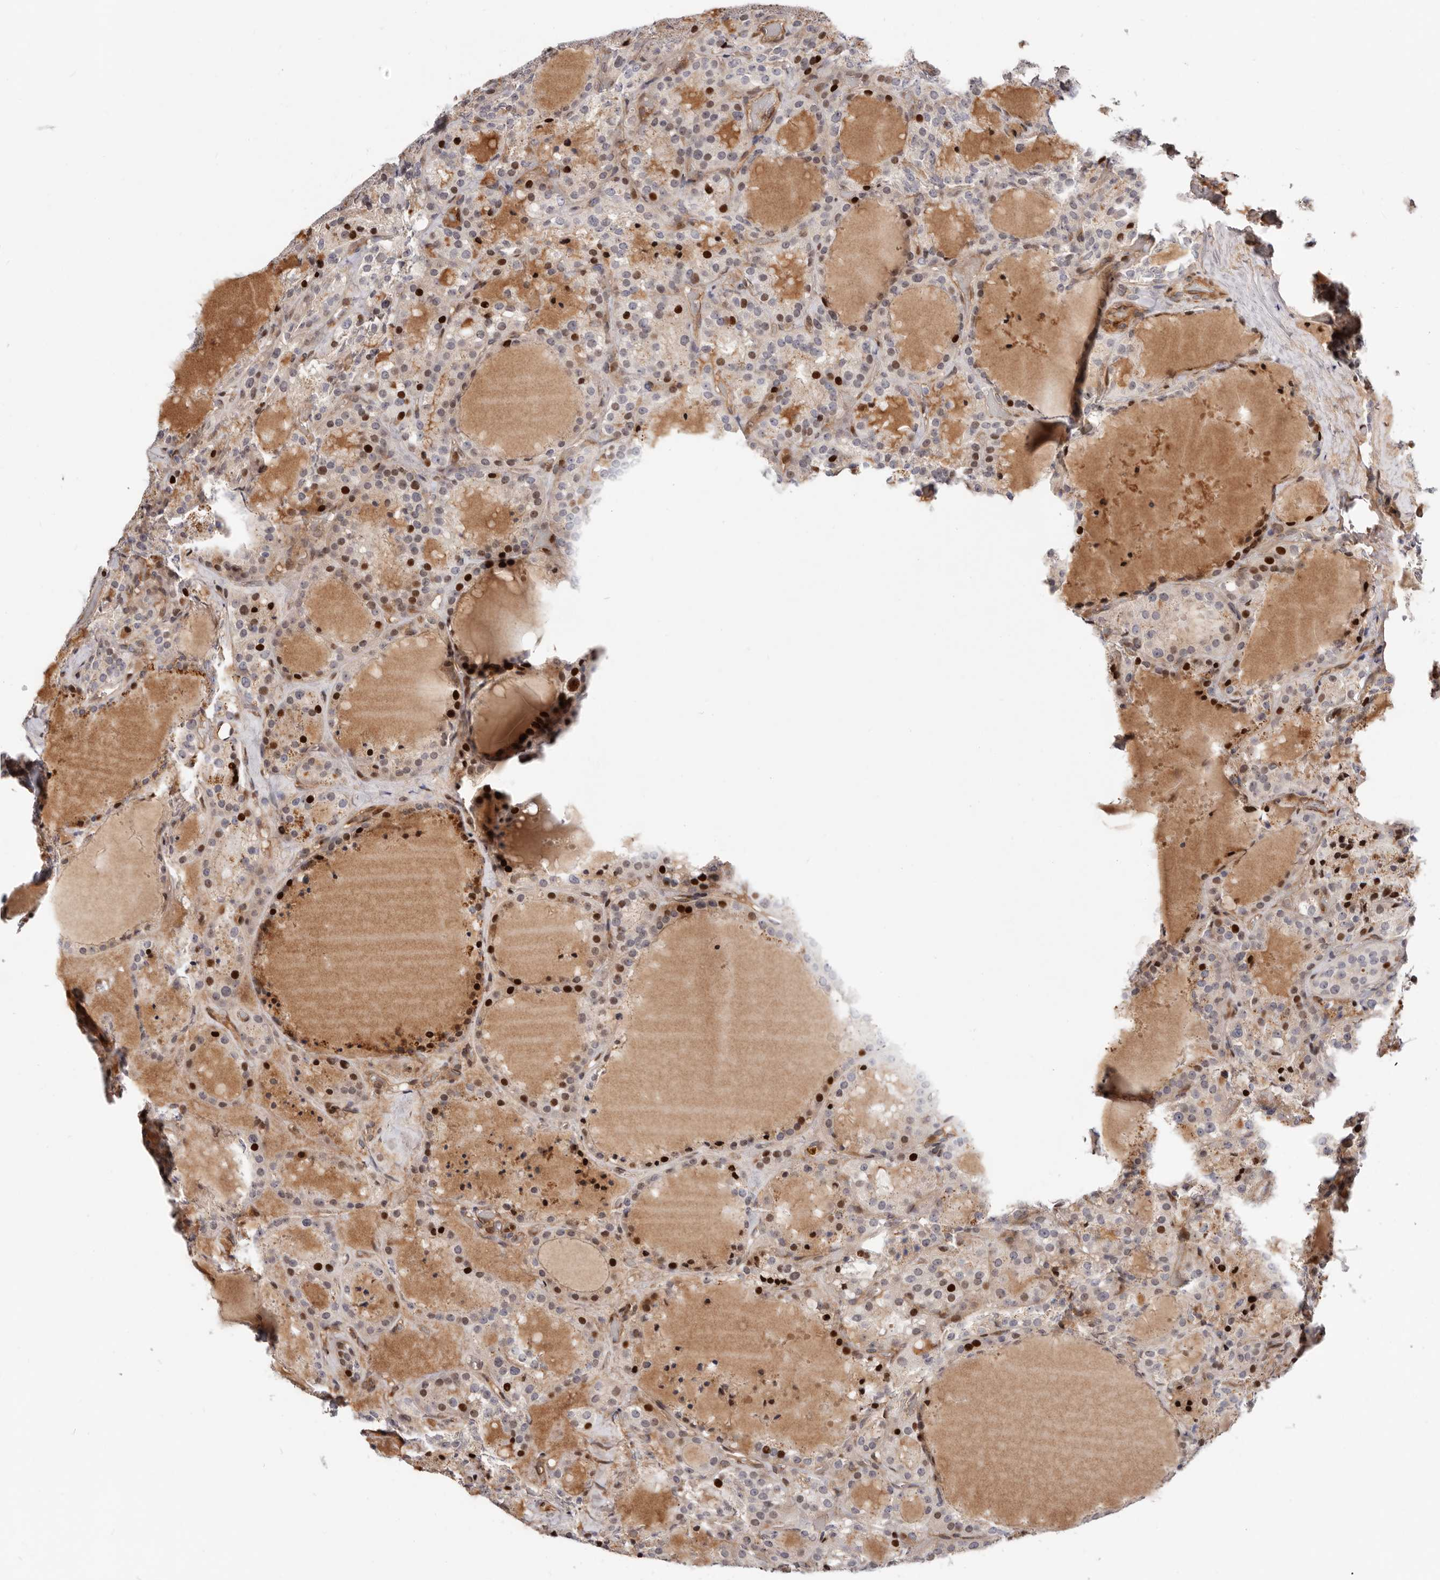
{"staining": {"intensity": "strong", "quantity": "25%-75%", "location": "cytoplasmic/membranous,nuclear"}, "tissue": "thyroid cancer", "cell_type": "Tumor cells", "image_type": "cancer", "snomed": [{"axis": "morphology", "description": "Papillary adenocarcinoma, NOS"}, {"axis": "topography", "description": "Thyroid gland"}], "caption": "Protein positivity by immunohistochemistry reveals strong cytoplasmic/membranous and nuclear expression in about 25%-75% of tumor cells in papillary adenocarcinoma (thyroid). (Stains: DAB (3,3'-diaminobenzidine) in brown, nuclei in blue, Microscopy: brightfield microscopy at high magnification).", "gene": "EPHX3", "patient": {"sex": "male", "age": 77}}